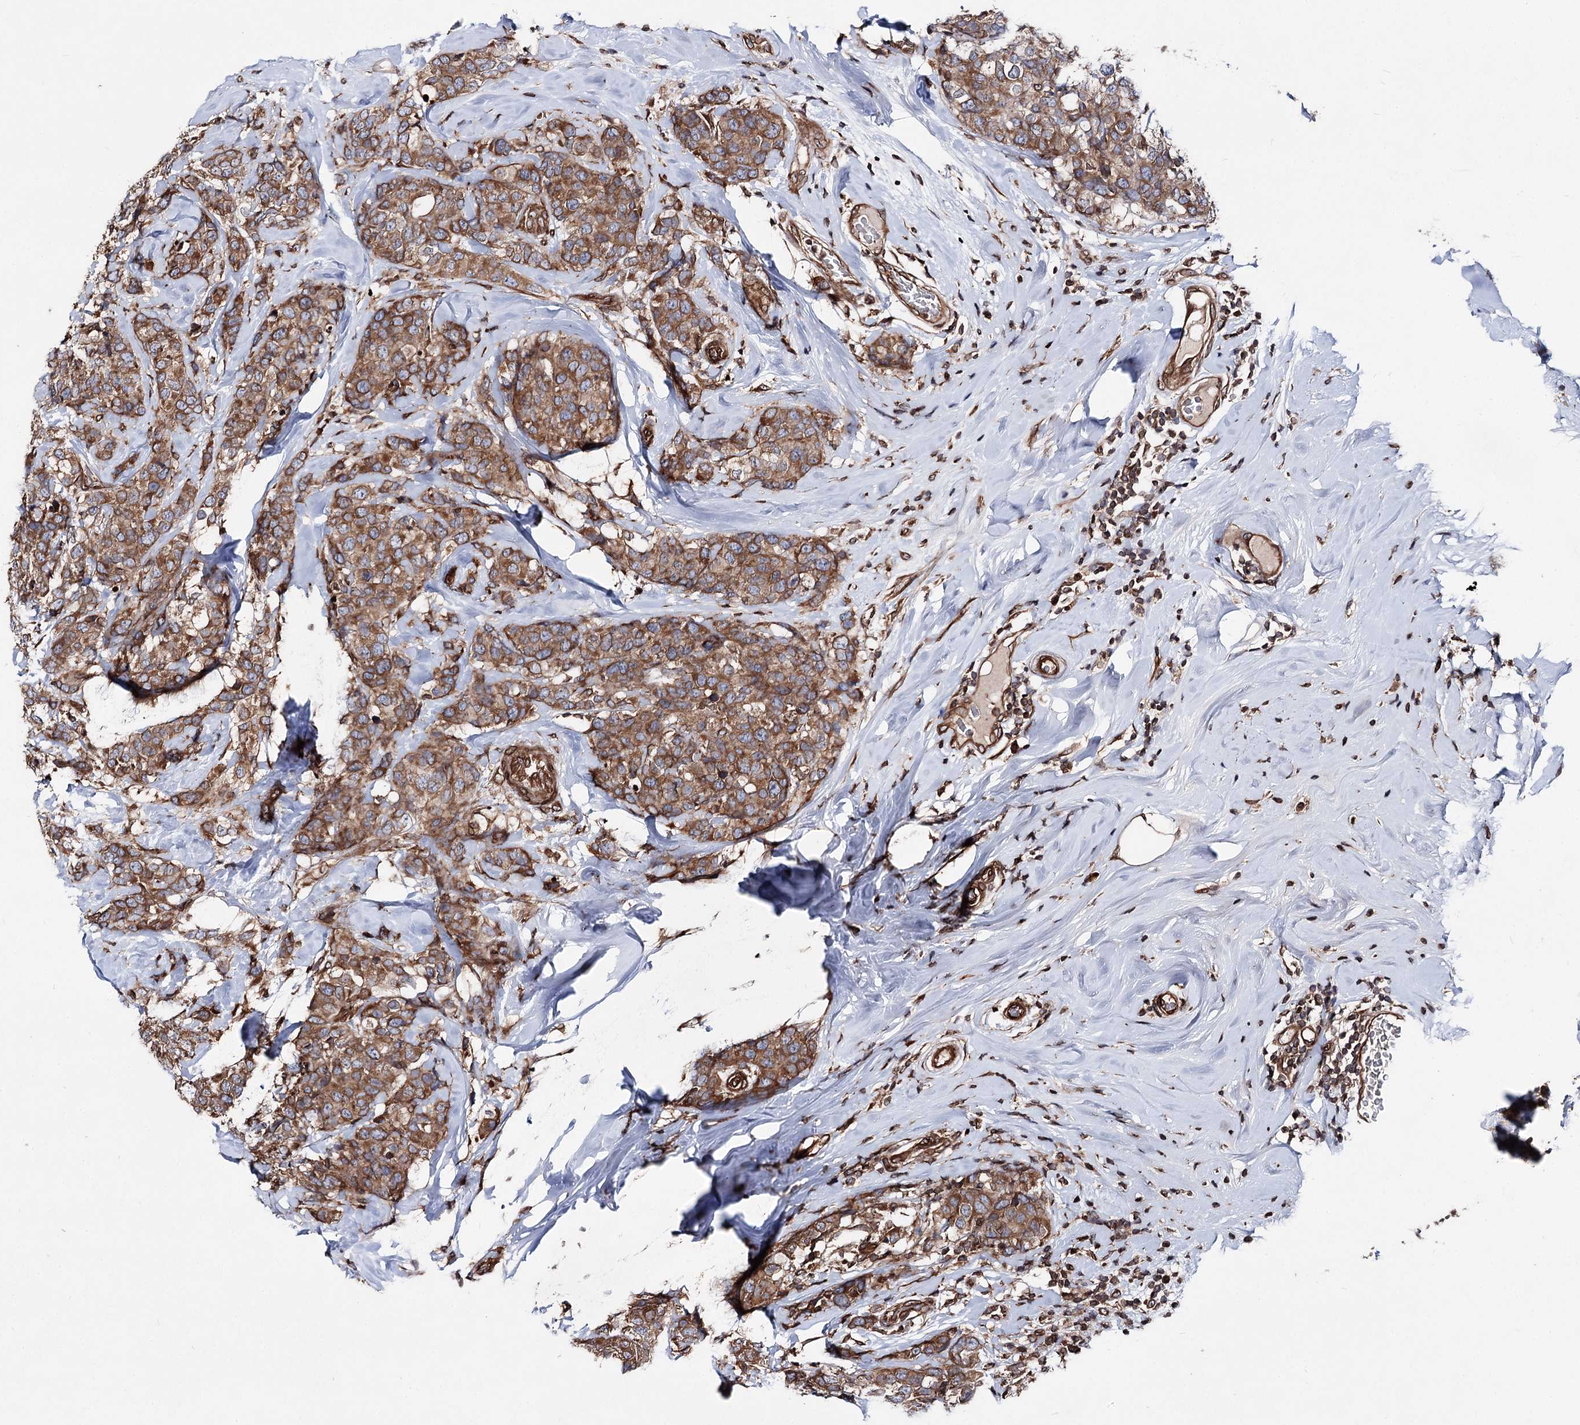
{"staining": {"intensity": "strong", "quantity": ">75%", "location": "cytoplasmic/membranous"}, "tissue": "breast cancer", "cell_type": "Tumor cells", "image_type": "cancer", "snomed": [{"axis": "morphology", "description": "Lobular carcinoma"}, {"axis": "topography", "description": "Breast"}], "caption": "Tumor cells display strong cytoplasmic/membranous staining in about >75% of cells in lobular carcinoma (breast).", "gene": "FGFR1OP2", "patient": {"sex": "female", "age": 59}}